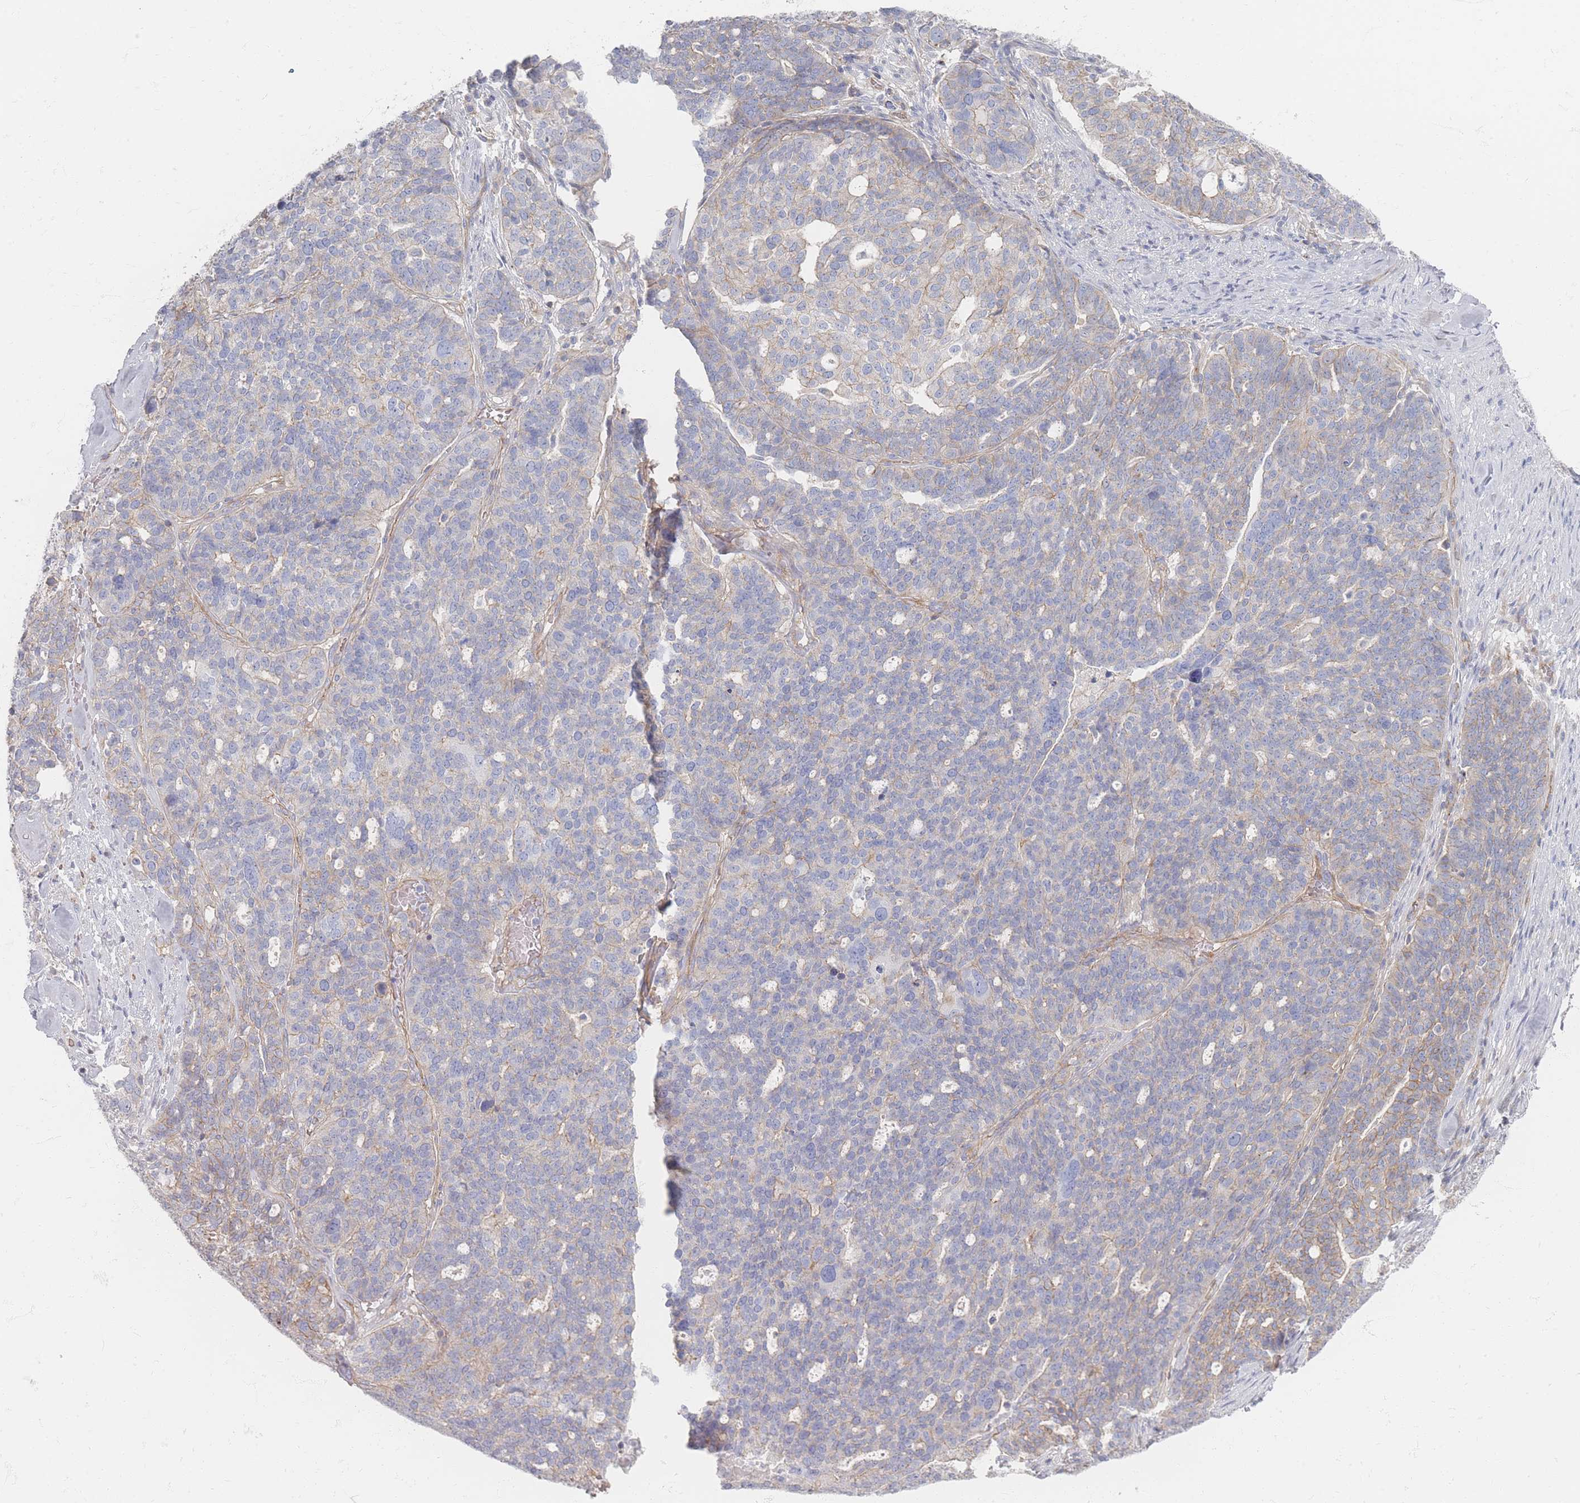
{"staining": {"intensity": "weak", "quantity": "<25%", "location": "cytoplasmic/membranous"}, "tissue": "ovarian cancer", "cell_type": "Tumor cells", "image_type": "cancer", "snomed": [{"axis": "morphology", "description": "Cystadenocarcinoma, serous, NOS"}, {"axis": "topography", "description": "Ovary"}], "caption": "IHC histopathology image of serous cystadenocarcinoma (ovarian) stained for a protein (brown), which demonstrates no positivity in tumor cells.", "gene": "GNB1", "patient": {"sex": "female", "age": 59}}